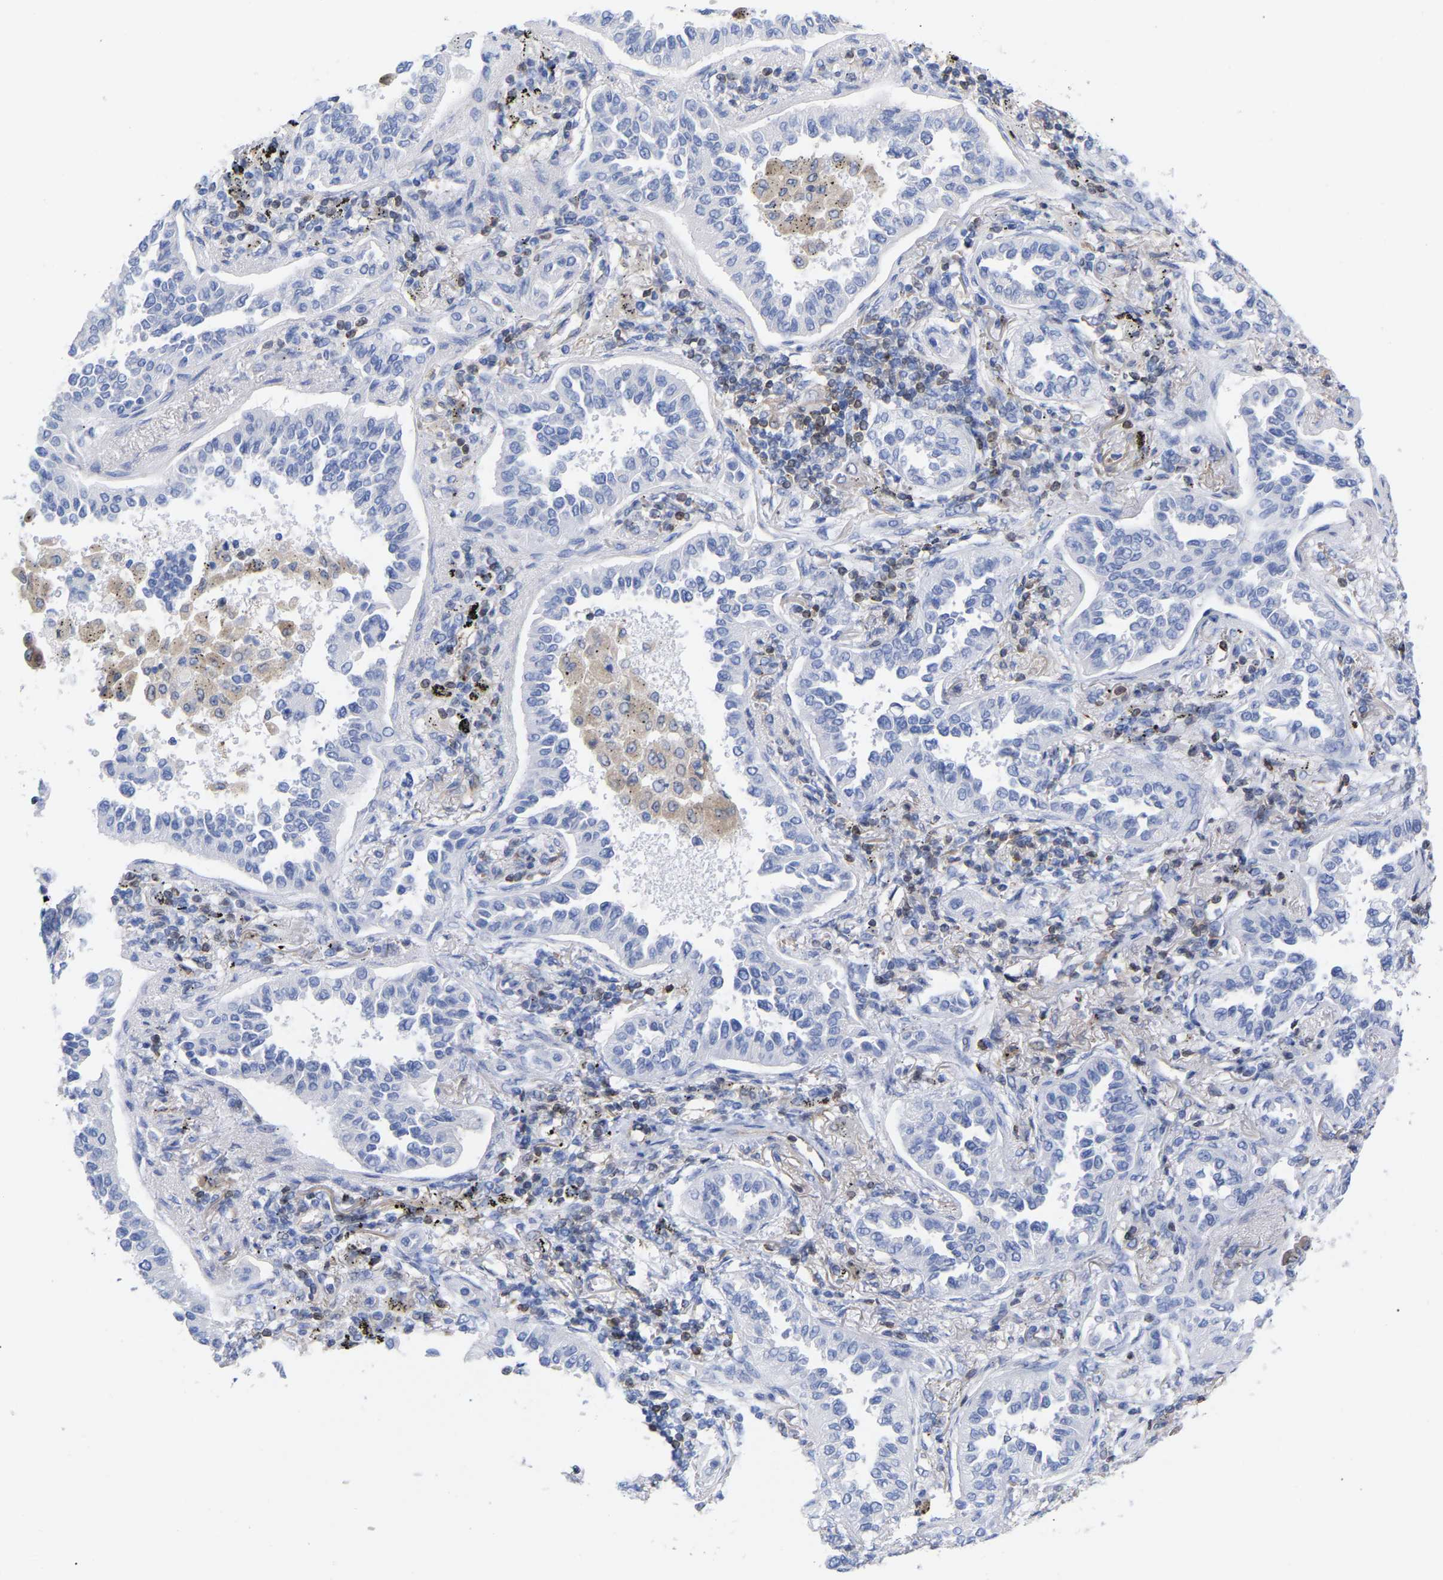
{"staining": {"intensity": "negative", "quantity": "none", "location": "none"}, "tissue": "lung cancer", "cell_type": "Tumor cells", "image_type": "cancer", "snomed": [{"axis": "morphology", "description": "Normal tissue, NOS"}, {"axis": "morphology", "description": "Adenocarcinoma, NOS"}, {"axis": "topography", "description": "Lung"}], "caption": "Protein analysis of adenocarcinoma (lung) reveals no significant expression in tumor cells. Brightfield microscopy of immunohistochemistry stained with DAB (3,3'-diaminobenzidine) (brown) and hematoxylin (blue), captured at high magnification.", "gene": "GIMAP4", "patient": {"sex": "male", "age": 59}}